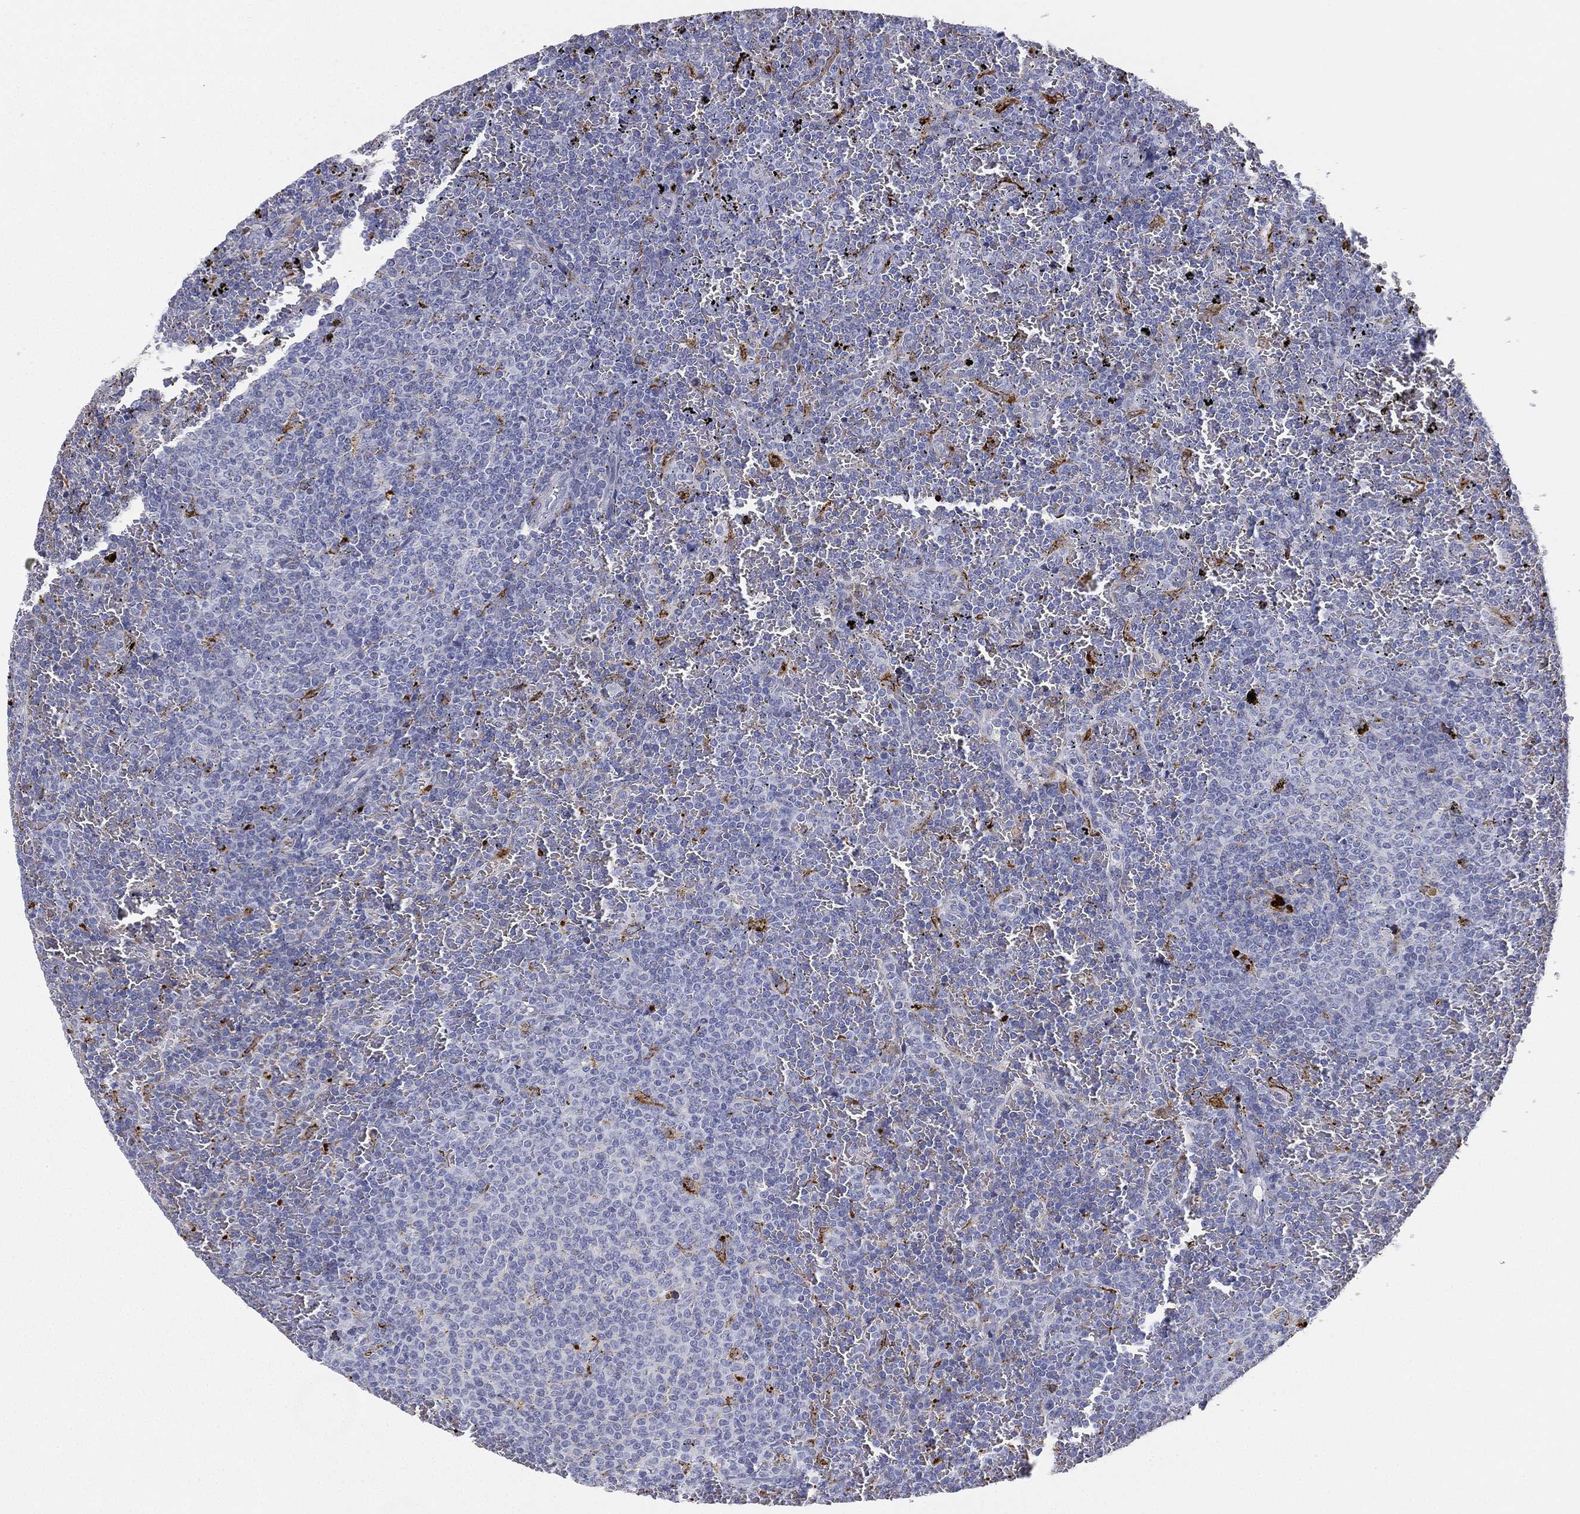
{"staining": {"intensity": "negative", "quantity": "none", "location": "none"}, "tissue": "lymphoma", "cell_type": "Tumor cells", "image_type": "cancer", "snomed": [{"axis": "morphology", "description": "Malignant lymphoma, non-Hodgkin's type, Low grade"}, {"axis": "topography", "description": "Spleen"}], "caption": "DAB (3,3'-diaminobenzidine) immunohistochemical staining of human lymphoma demonstrates no significant expression in tumor cells. (Immunohistochemistry (ihc), brightfield microscopy, high magnification).", "gene": "NPC2", "patient": {"sex": "female", "age": 77}}